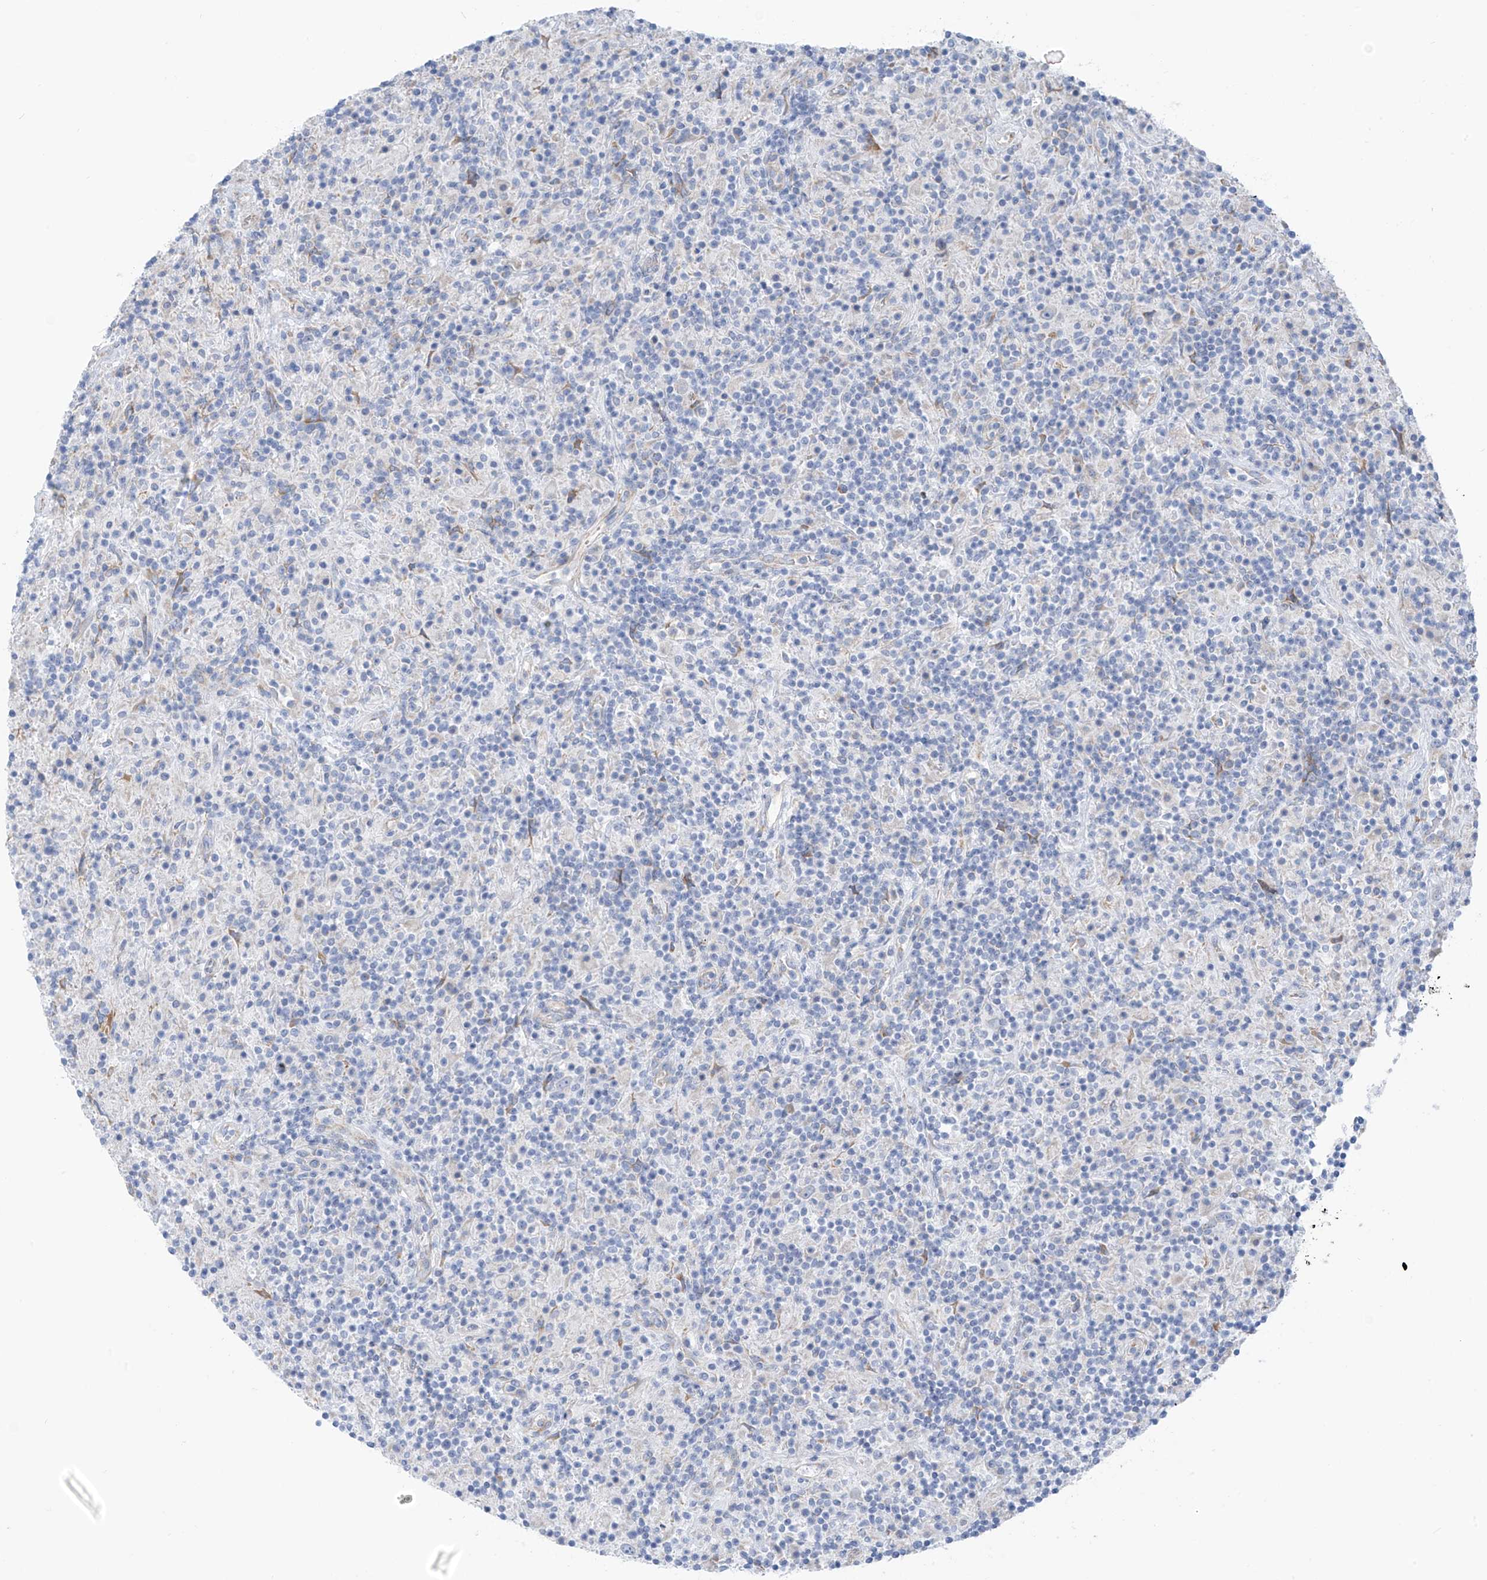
{"staining": {"intensity": "negative", "quantity": "none", "location": "none"}, "tissue": "lymphoma", "cell_type": "Tumor cells", "image_type": "cancer", "snomed": [{"axis": "morphology", "description": "Hodgkin's disease, NOS"}, {"axis": "topography", "description": "Lymph node"}], "caption": "Tumor cells show no significant protein staining in lymphoma.", "gene": "RCN2", "patient": {"sex": "male", "age": 70}}